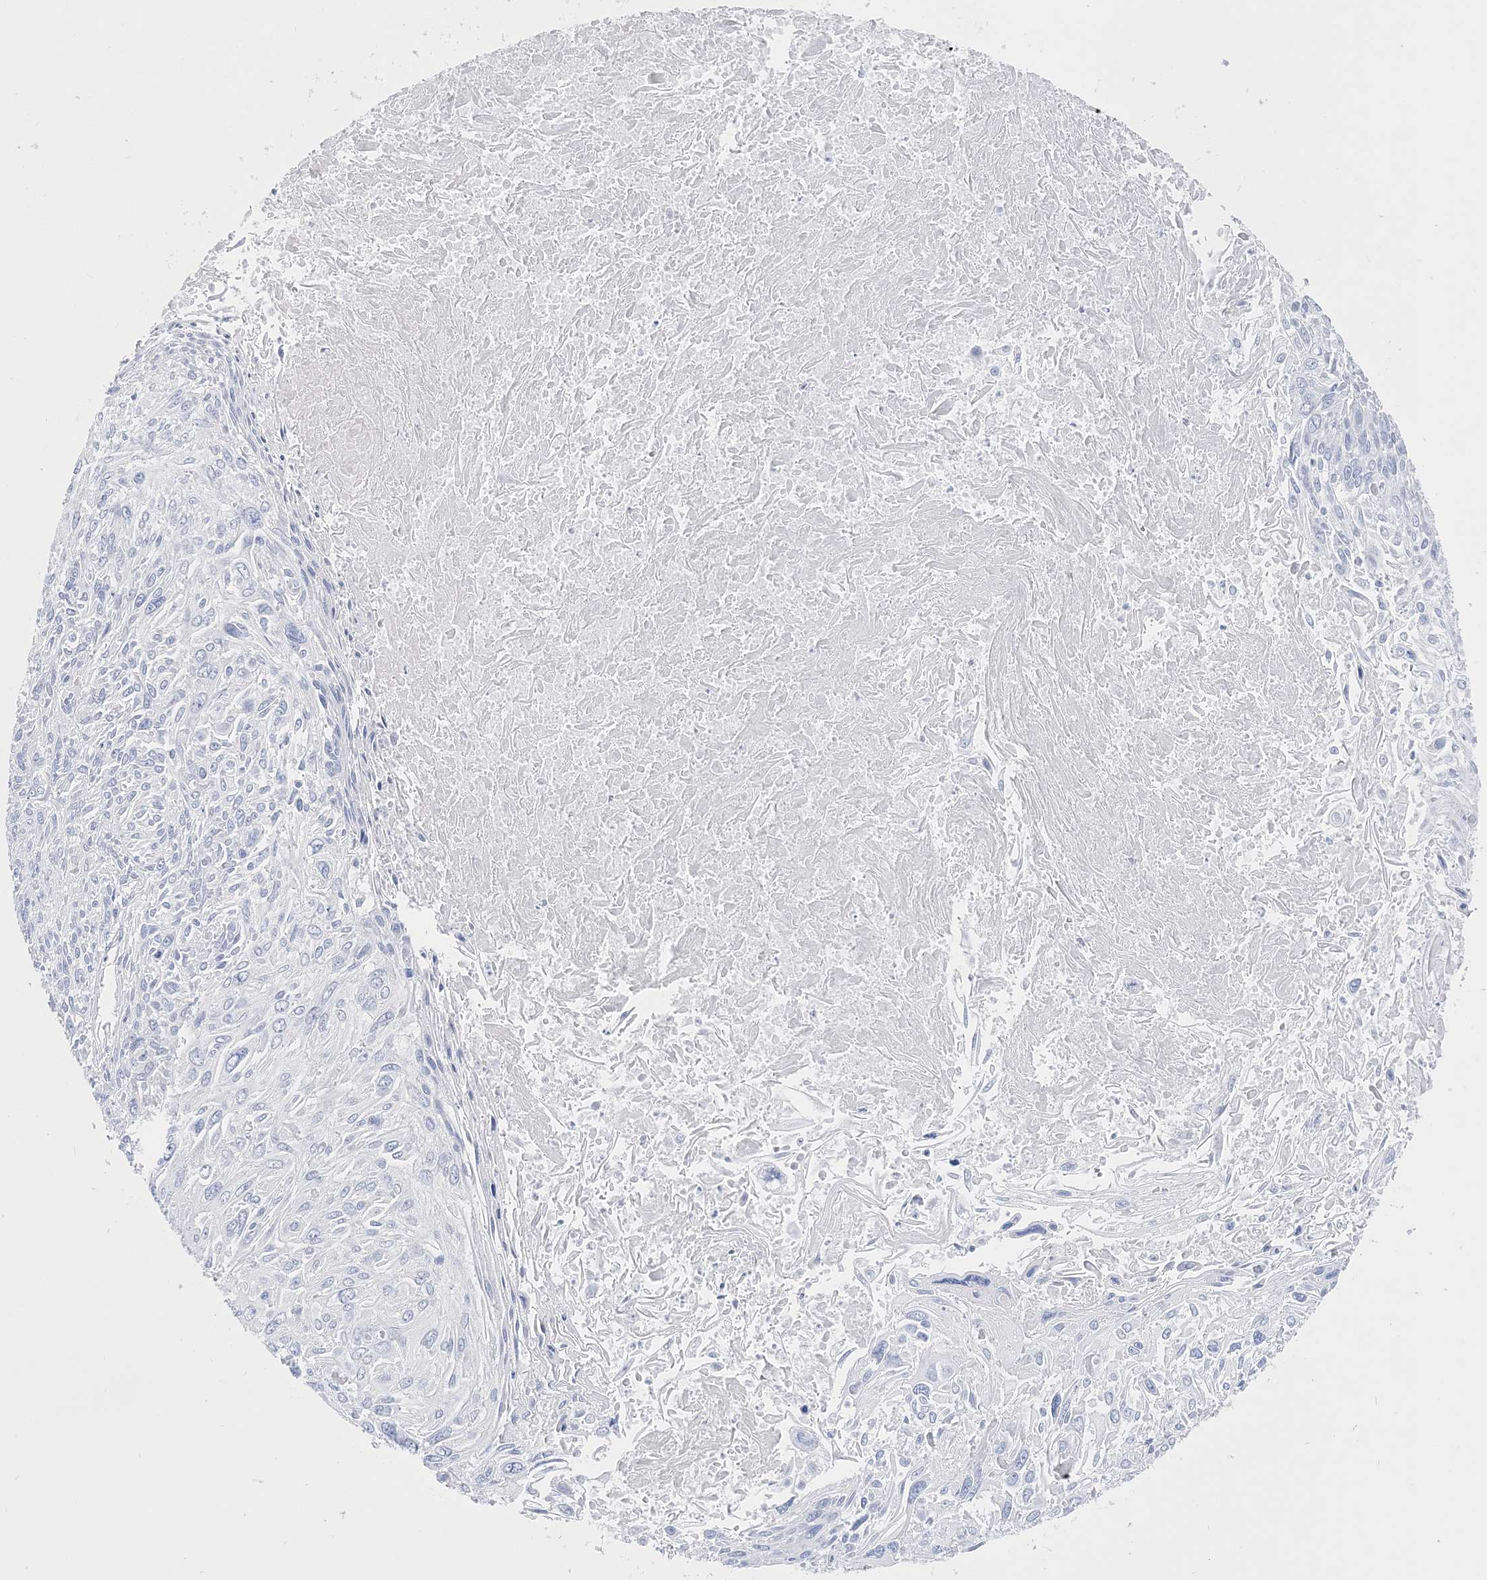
{"staining": {"intensity": "negative", "quantity": "none", "location": "none"}, "tissue": "cervical cancer", "cell_type": "Tumor cells", "image_type": "cancer", "snomed": [{"axis": "morphology", "description": "Squamous cell carcinoma, NOS"}, {"axis": "topography", "description": "Cervix"}], "caption": "Protein analysis of cervical cancer (squamous cell carcinoma) demonstrates no significant staining in tumor cells.", "gene": "TSPYL6", "patient": {"sex": "female", "age": 51}}